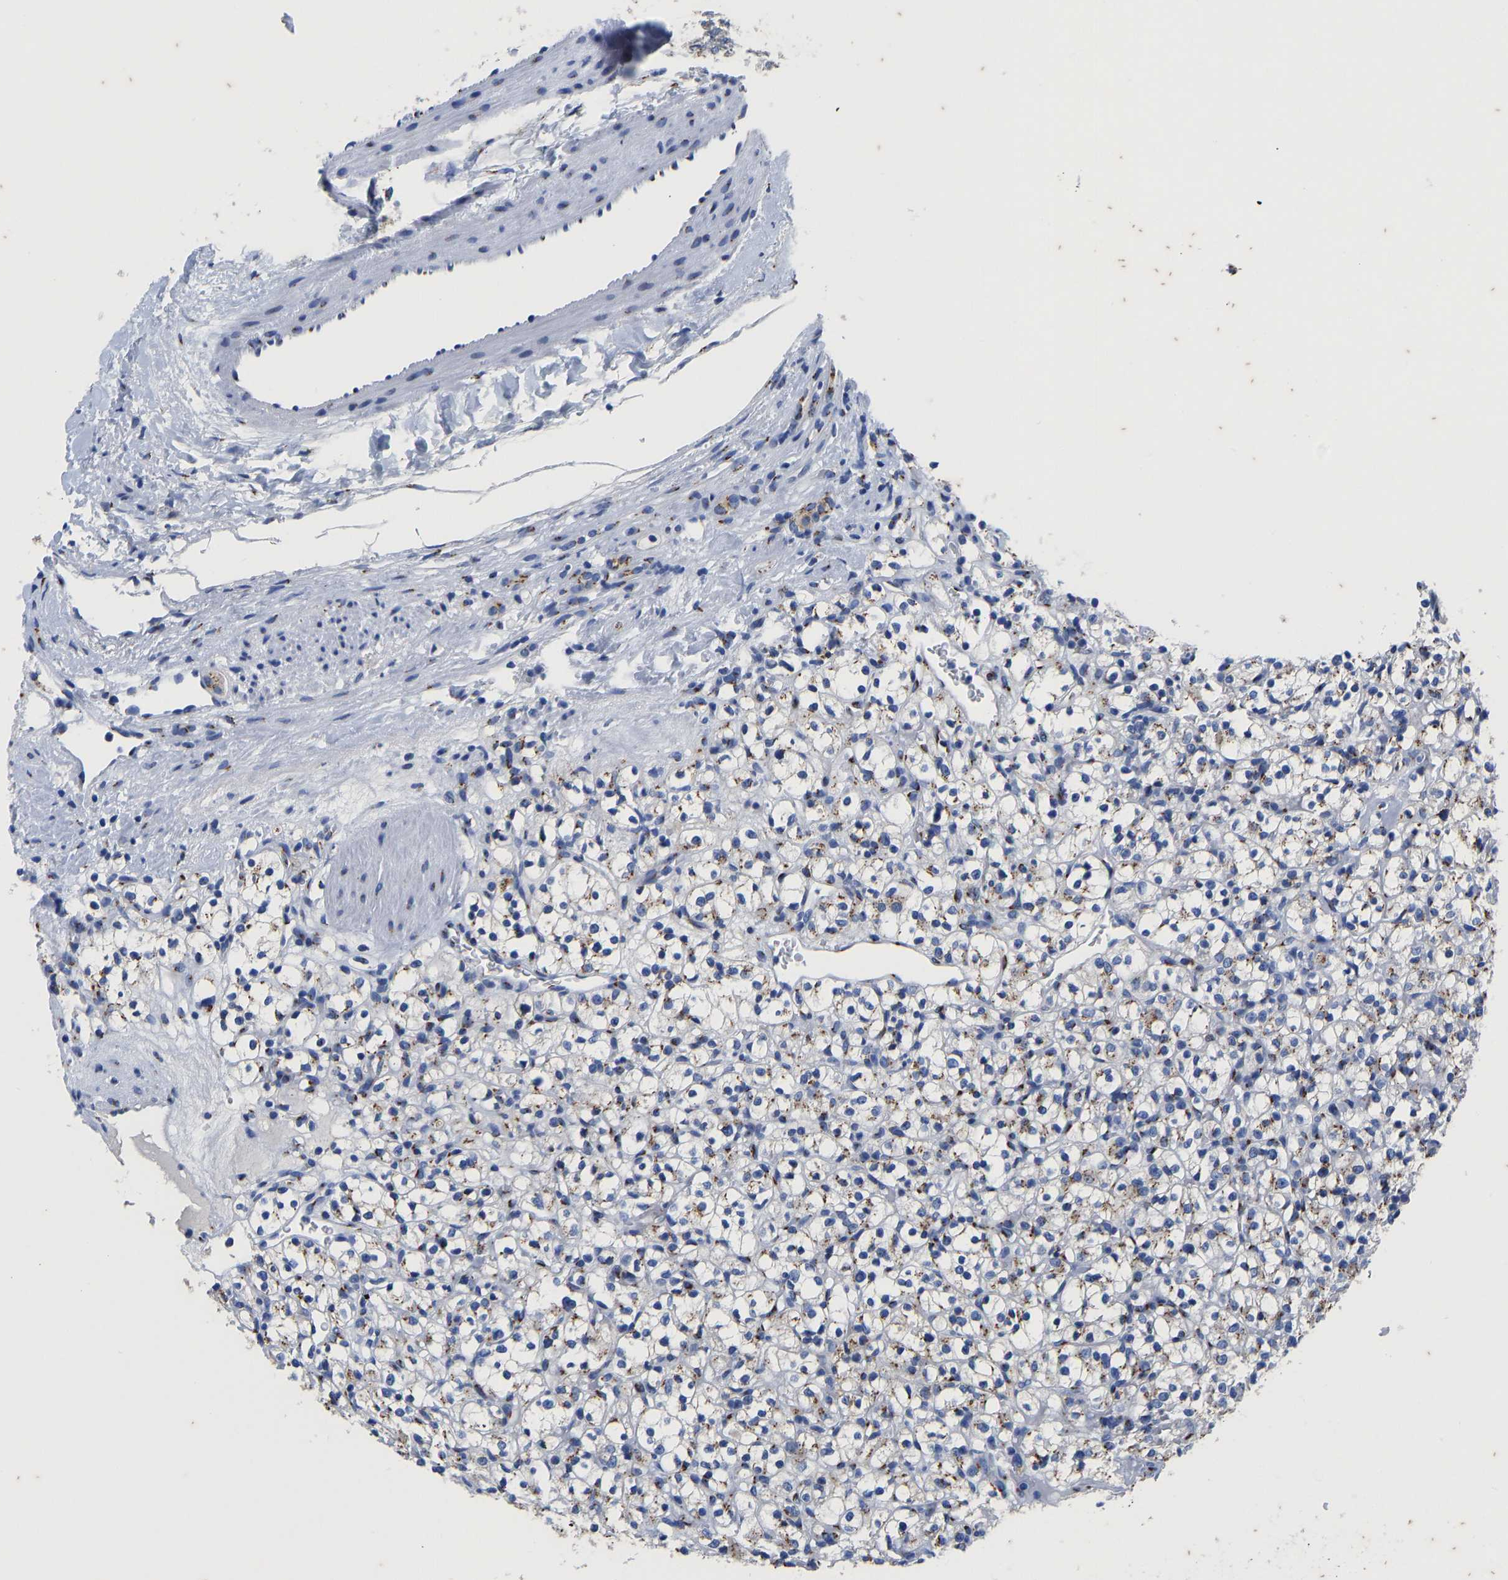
{"staining": {"intensity": "moderate", "quantity": "25%-75%", "location": "cytoplasmic/membranous"}, "tissue": "renal cancer", "cell_type": "Tumor cells", "image_type": "cancer", "snomed": [{"axis": "morphology", "description": "Normal tissue, NOS"}, {"axis": "morphology", "description": "Adenocarcinoma, NOS"}, {"axis": "topography", "description": "Kidney"}], "caption": "Immunohistochemical staining of renal cancer displays medium levels of moderate cytoplasmic/membranous positivity in approximately 25%-75% of tumor cells.", "gene": "TMEM87A", "patient": {"sex": "female", "age": 72}}